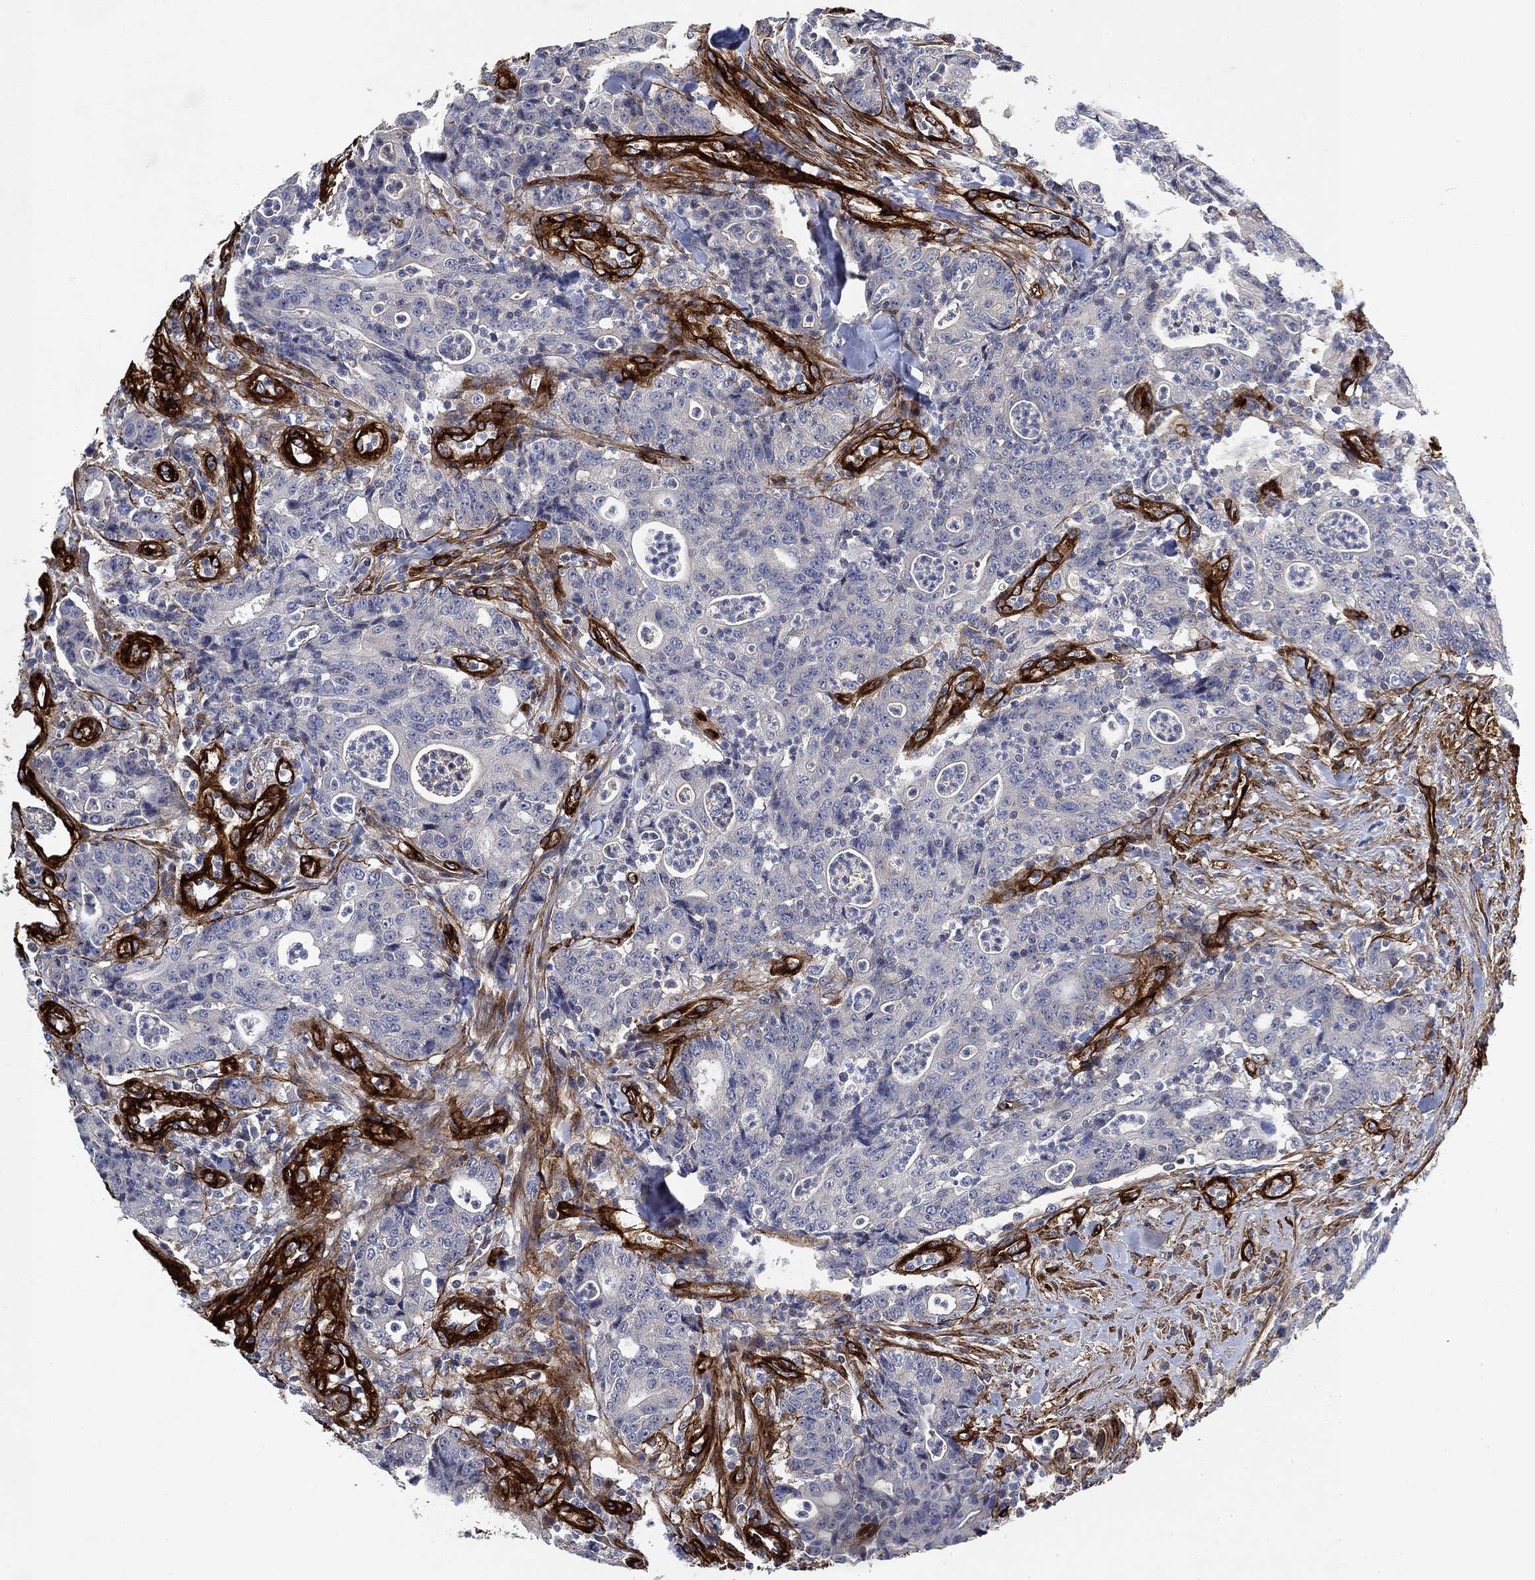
{"staining": {"intensity": "negative", "quantity": "none", "location": "none"}, "tissue": "colorectal cancer", "cell_type": "Tumor cells", "image_type": "cancer", "snomed": [{"axis": "morphology", "description": "Adenocarcinoma, NOS"}, {"axis": "topography", "description": "Colon"}], "caption": "Immunohistochemistry (IHC) image of neoplastic tissue: human colorectal cancer stained with DAB (3,3'-diaminobenzidine) displays no significant protein staining in tumor cells.", "gene": "COL4A2", "patient": {"sex": "male", "age": 70}}